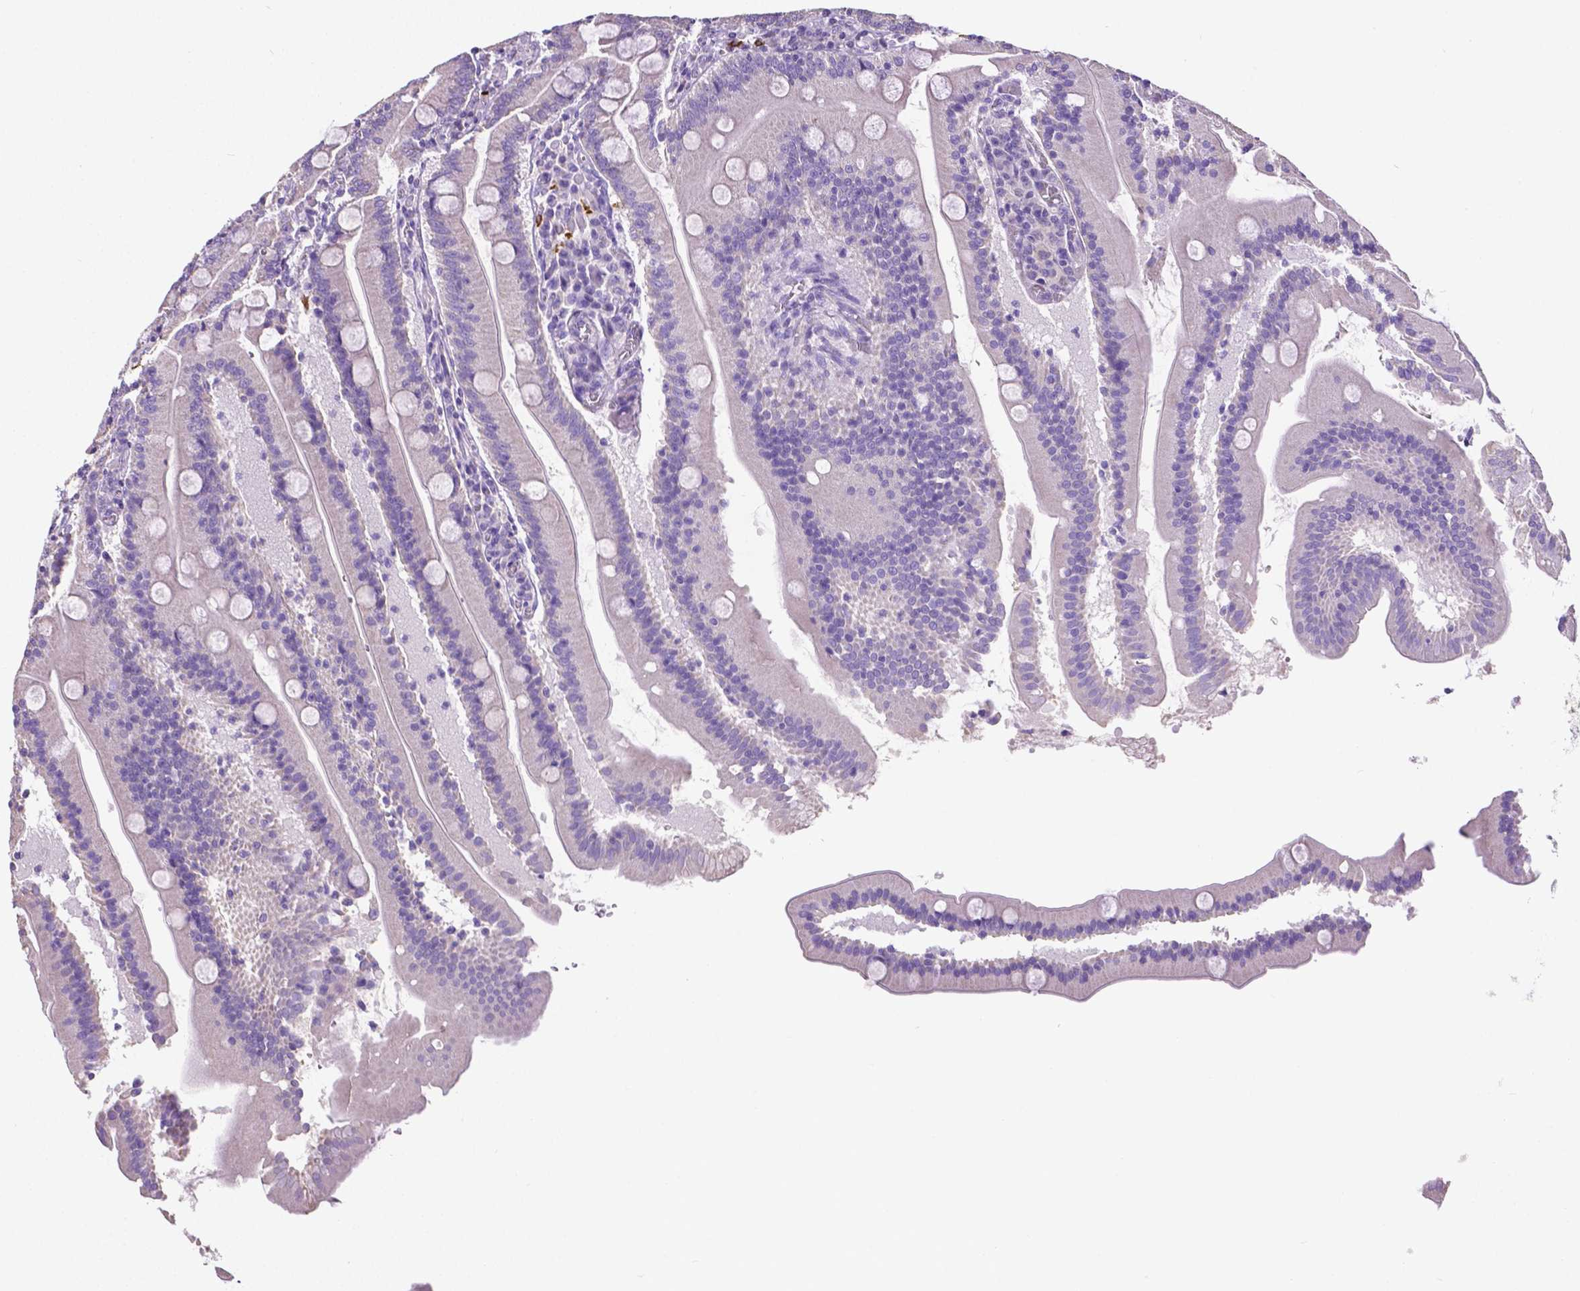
{"staining": {"intensity": "negative", "quantity": "none", "location": "none"}, "tissue": "small intestine", "cell_type": "Glandular cells", "image_type": "normal", "snomed": [{"axis": "morphology", "description": "Normal tissue, NOS"}, {"axis": "topography", "description": "Small intestine"}], "caption": "This is a photomicrograph of immunohistochemistry (IHC) staining of benign small intestine, which shows no staining in glandular cells.", "gene": "MMP9", "patient": {"sex": "male", "age": 37}}